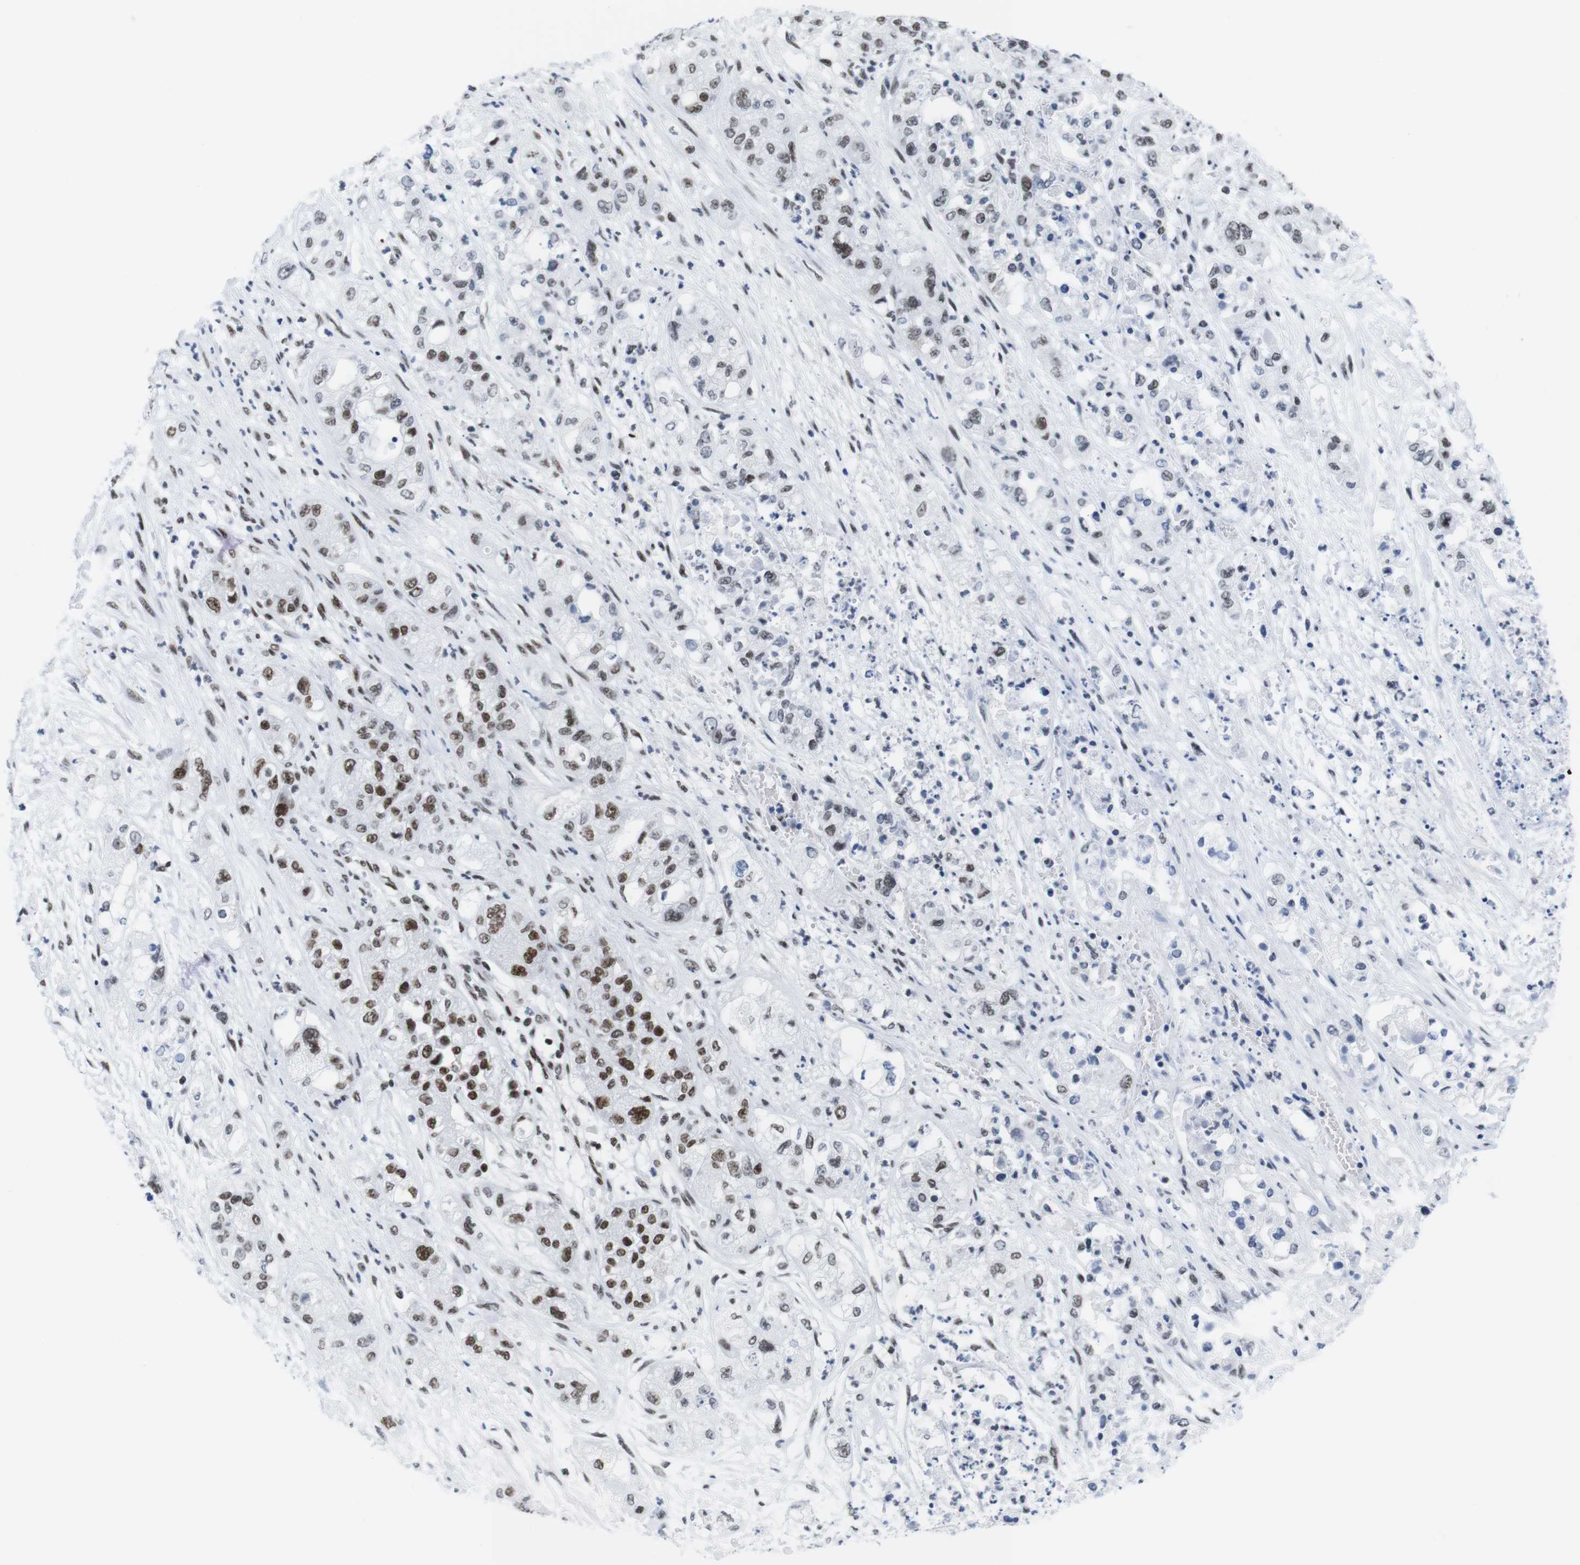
{"staining": {"intensity": "moderate", "quantity": ">75%", "location": "nuclear"}, "tissue": "pancreatic cancer", "cell_type": "Tumor cells", "image_type": "cancer", "snomed": [{"axis": "morphology", "description": "Adenocarcinoma, NOS"}, {"axis": "topography", "description": "Pancreas"}], "caption": "Immunohistochemical staining of human adenocarcinoma (pancreatic) reveals moderate nuclear protein expression in about >75% of tumor cells.", "gene": "IFI16", "patient": {"sex": "female", "age": 78}}